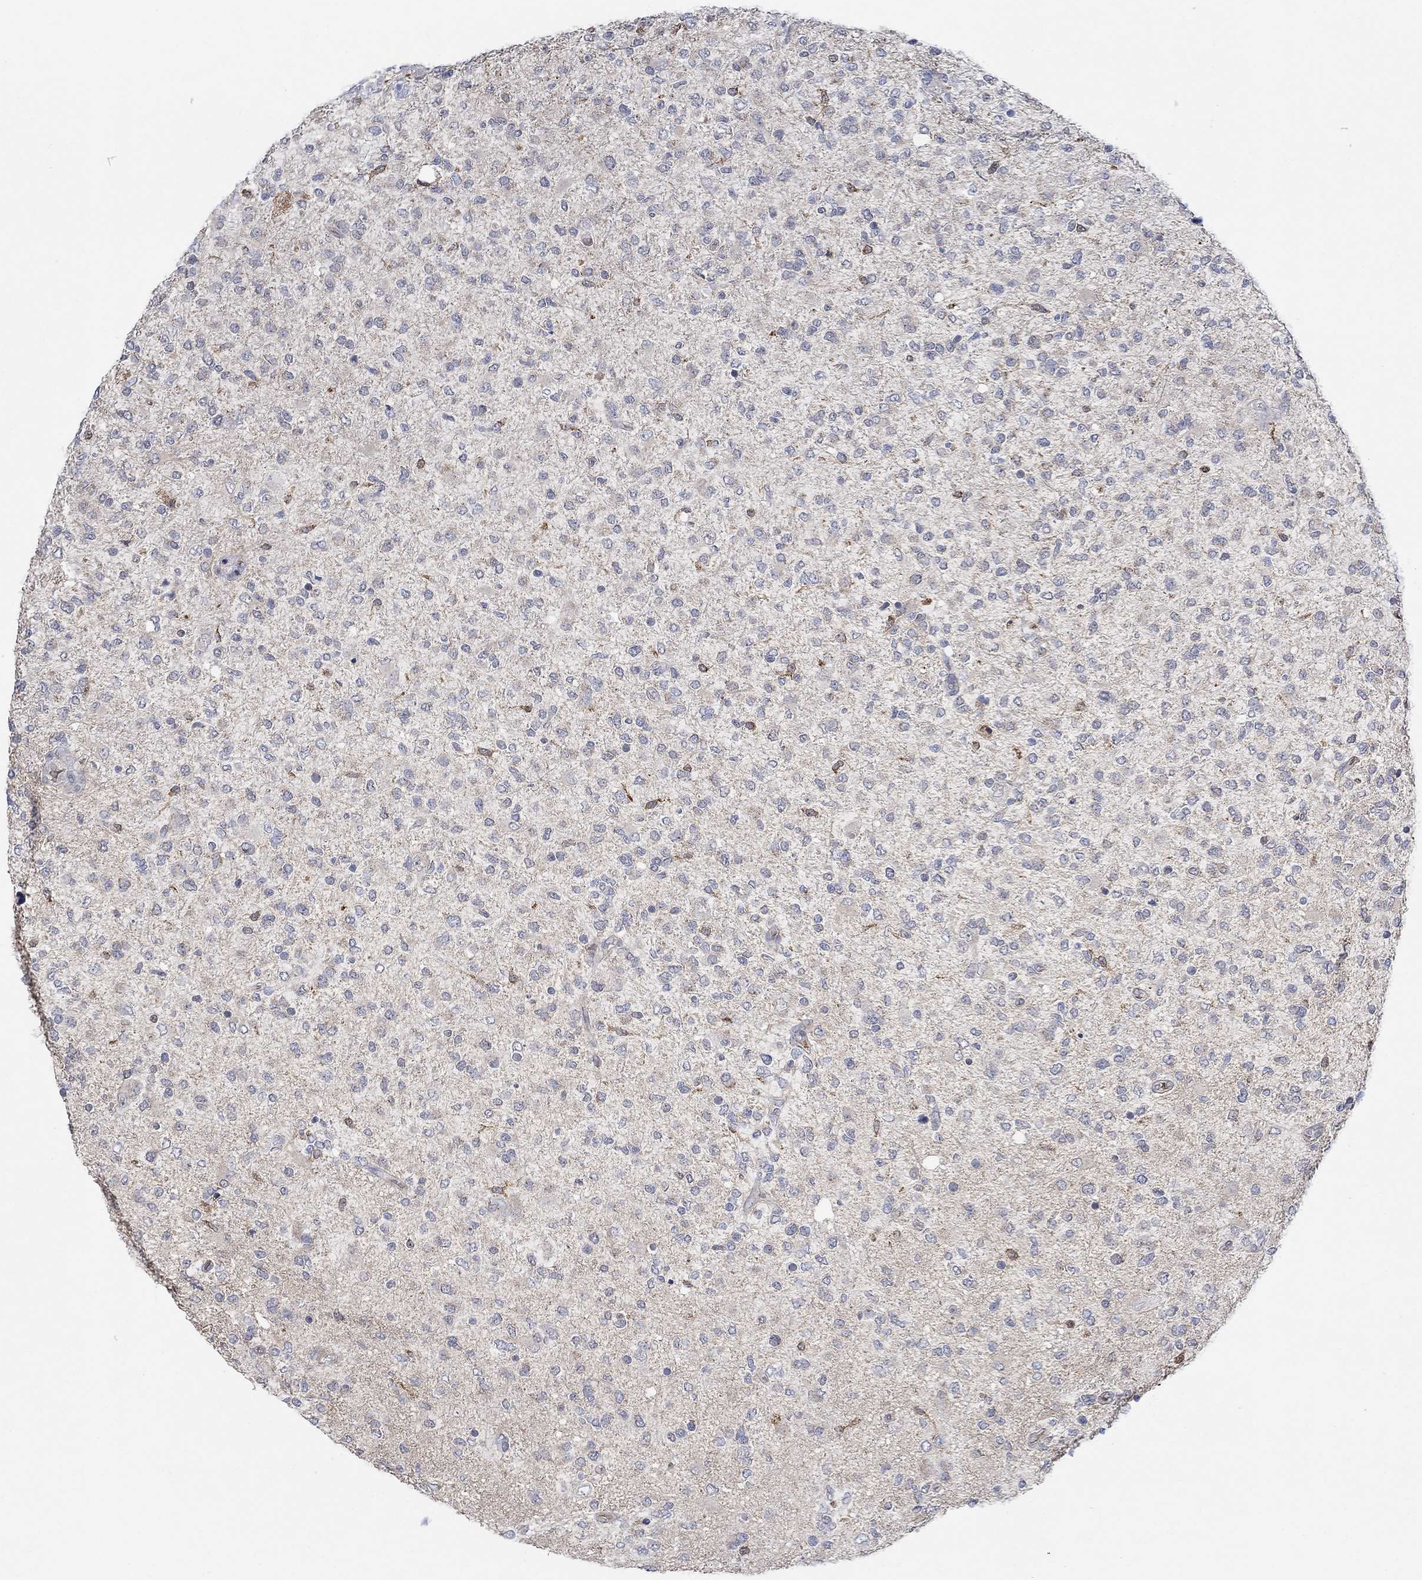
{"staining": {"intensity": "moderate", "quantity": "<25%", "location": "cytoplasmic/membranous"}, "tissue": "glioma", "cell_type": "Tumor cells", "image_type": "cancer", "snomed": [{"axis": "morphology", "description": "Glioma, malignant, High grade"}, {"axis": "topography", "description": "Cerebral cortex"}], "caption": "This histopathology image shows IHC staining of human glioma, with low moderate cytoplasmic/membranous staining in about <25% of tumor cells.", "gene": "MPP1", "patient": {"sex": "male", "age": 70}}